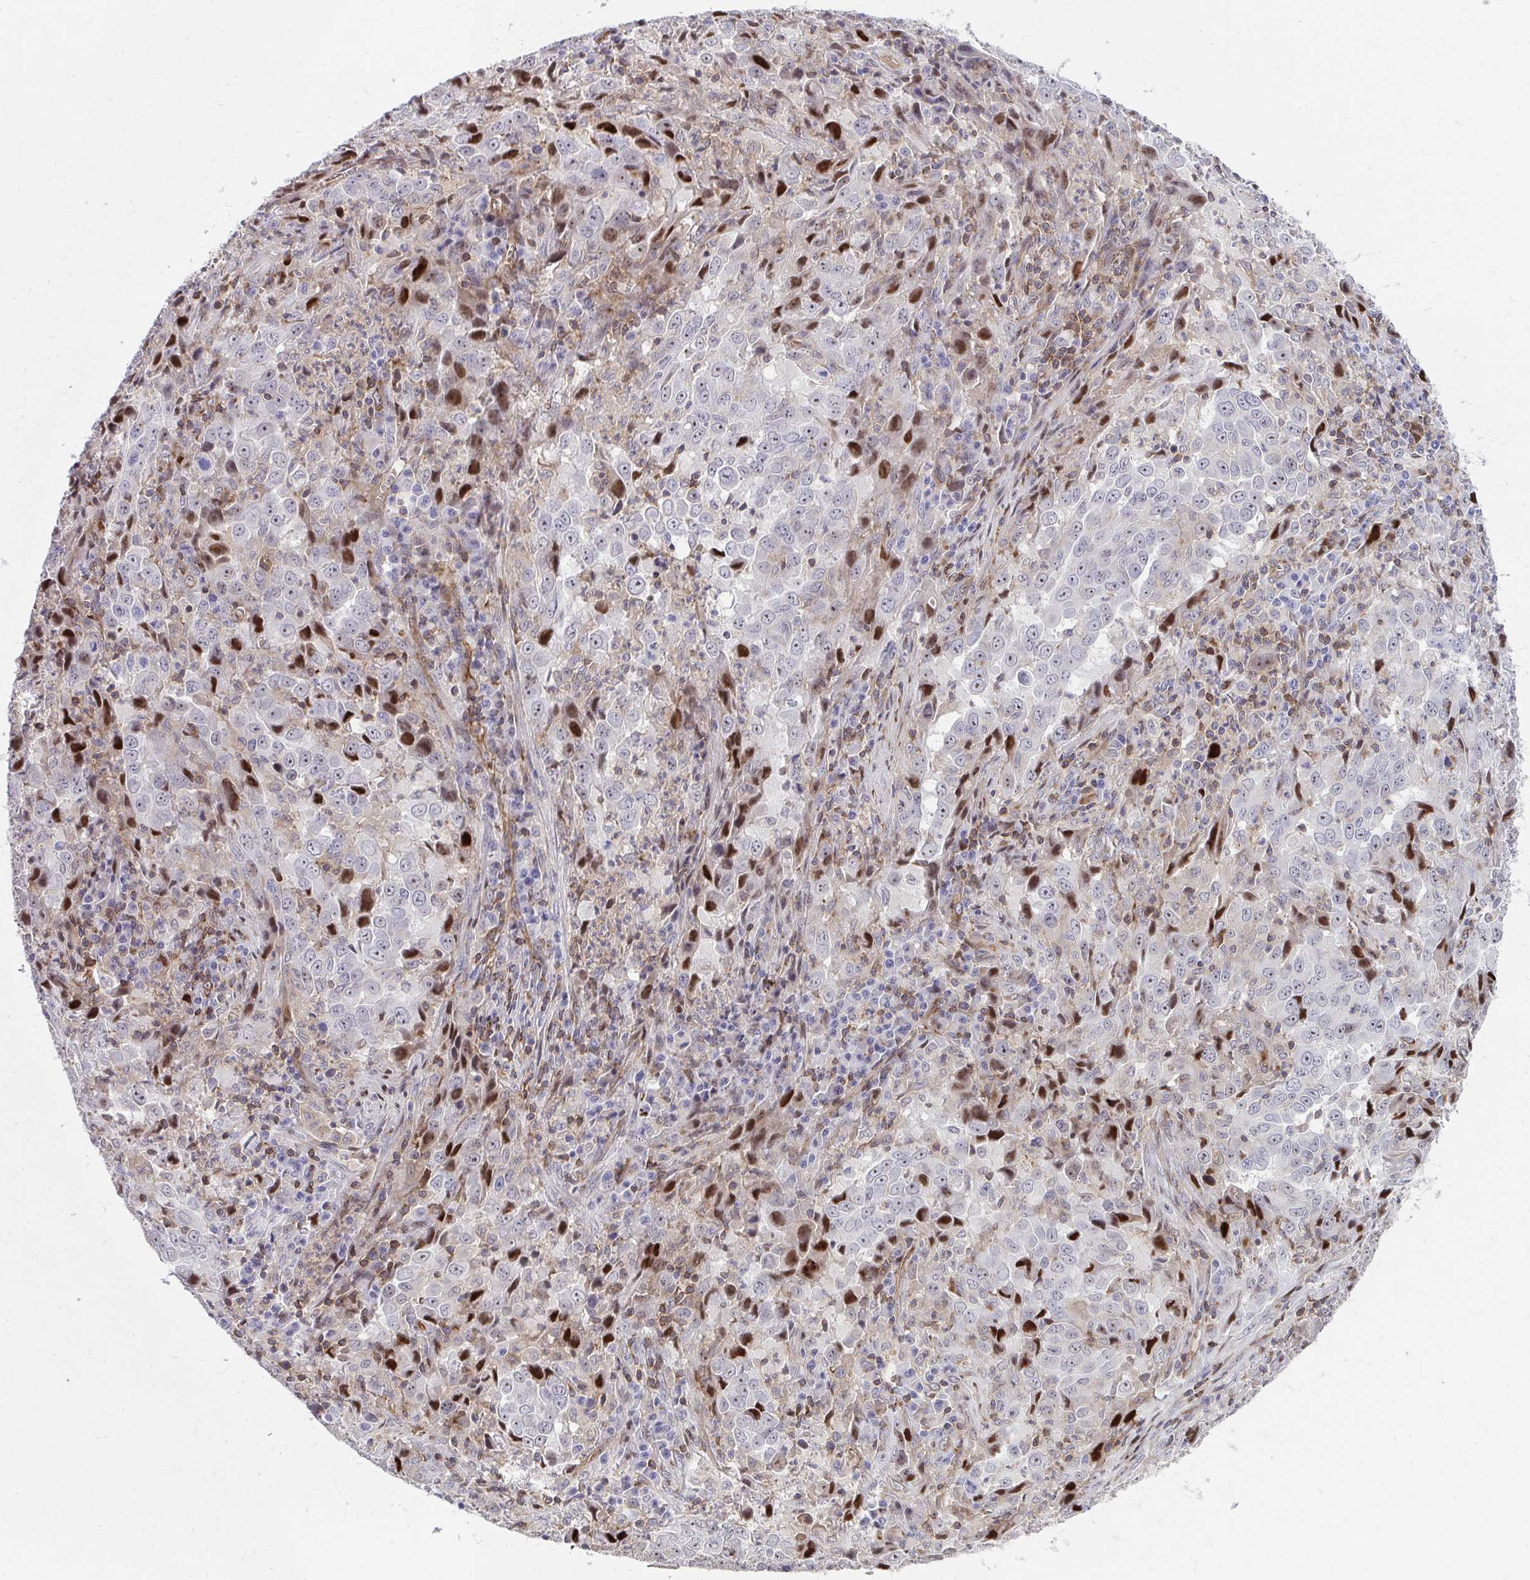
{"staining": {"intensity": "weak", "quantity": "25%-75%", "location": "nuclear"}, "tissue": "lung cancer", "cell_type": "Tumor cells", "image_type": "cancer", "snomed": [{"axis": "morphology", "description": "Adenocarcinoma, NOS"}, {"axis": "topography", "description": "Lung"}], "caption": "Immunohistochemistry histopathology image of neoplastic tissue: lung cancer (adenocarcinoma) stained using immunohistochemistry exhibits low levels of weak protein expression localized specifically in the nuclear of tumor cells, appearing as a nuclear brown color.", "gene": "FOXN3", "patient": {"sex": "male", "age": 67}}